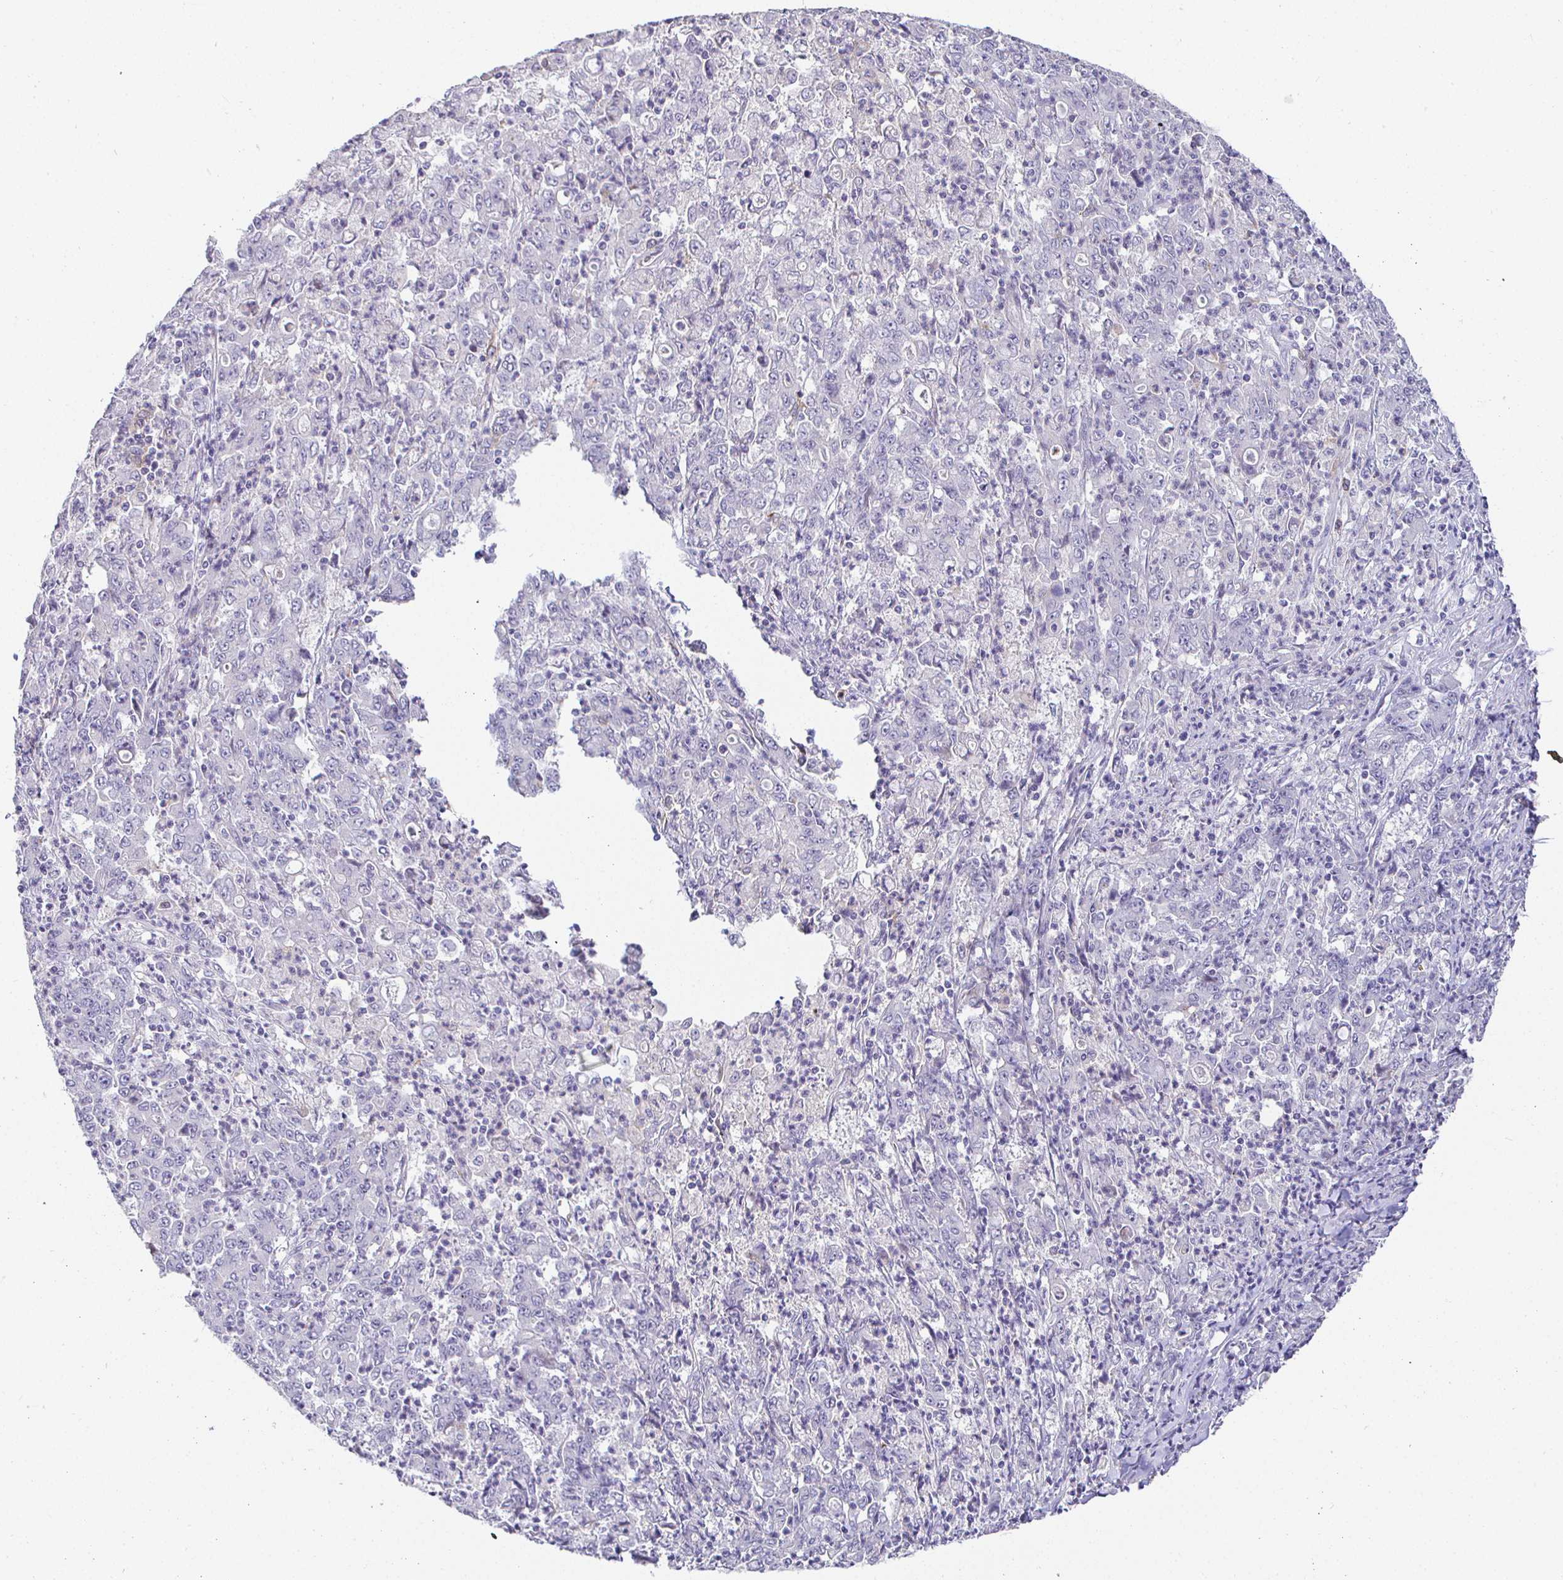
{"staining": {"intensity": "negative", "quantity": "none", "location": "none"}, "tissue": "stomach cancer", "cell_type": "Tumor cells", "image_type": "cancer", "snomed": [{"axis": "morphology", "description": "Adenocarcinoma, NOS"}, {"axis": "topography", "description": "Stomach, lower"}], "caption": "The immunohistochemistry histopathology image has no significant staining in tumor cells of adenocarcinoma (stomach) tissue.", "gene": "SIRPA", "patient": {"sex": "female", "age": 71}}